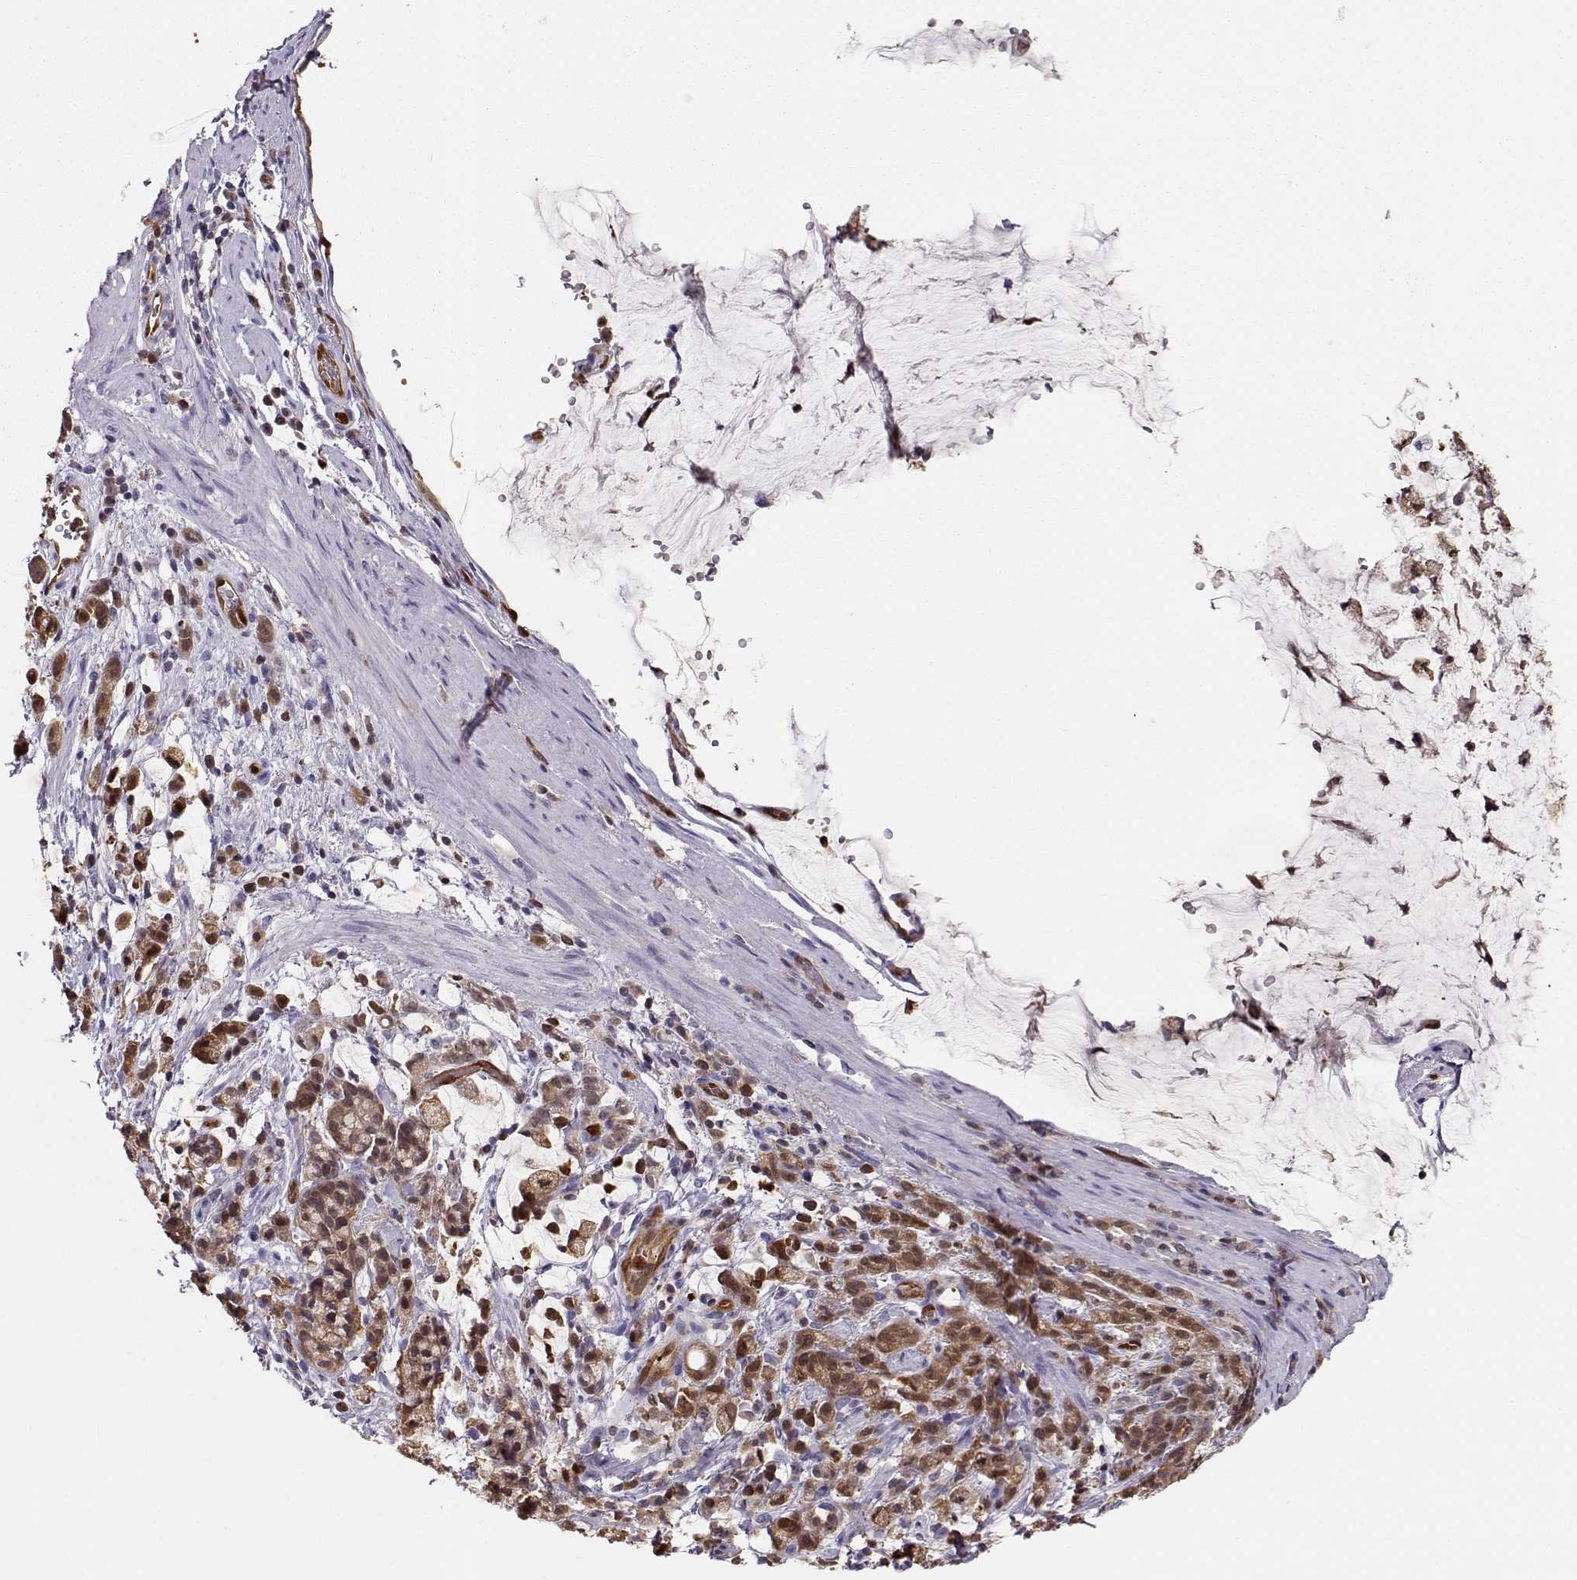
{"staining": {"intensity": "moderate", "quantity": ">75%", "location": "cytoplasmic/membranous,nuclear"}, "tissue": "stomach cancer", "cell_type": "Tumor cells", "image_type": "cancer", "snomed": [{"axis": "morphology", "description": "Adenocarcinoma, NOS"}, {"axis": "topography", "description": "Stomach"}], "caption": "A brown stain shows moderate cytoplasmic/membranous and nuclear positivity of a protein in stomach cancer (adenocarcinoma) tumor cells. (DAB (3,3'-diaminobenzidine) IHC, brown staining for protein, blue staining for nuclei).", "gene": "PNP", "patient": {"sex": "female", "age": 60}}